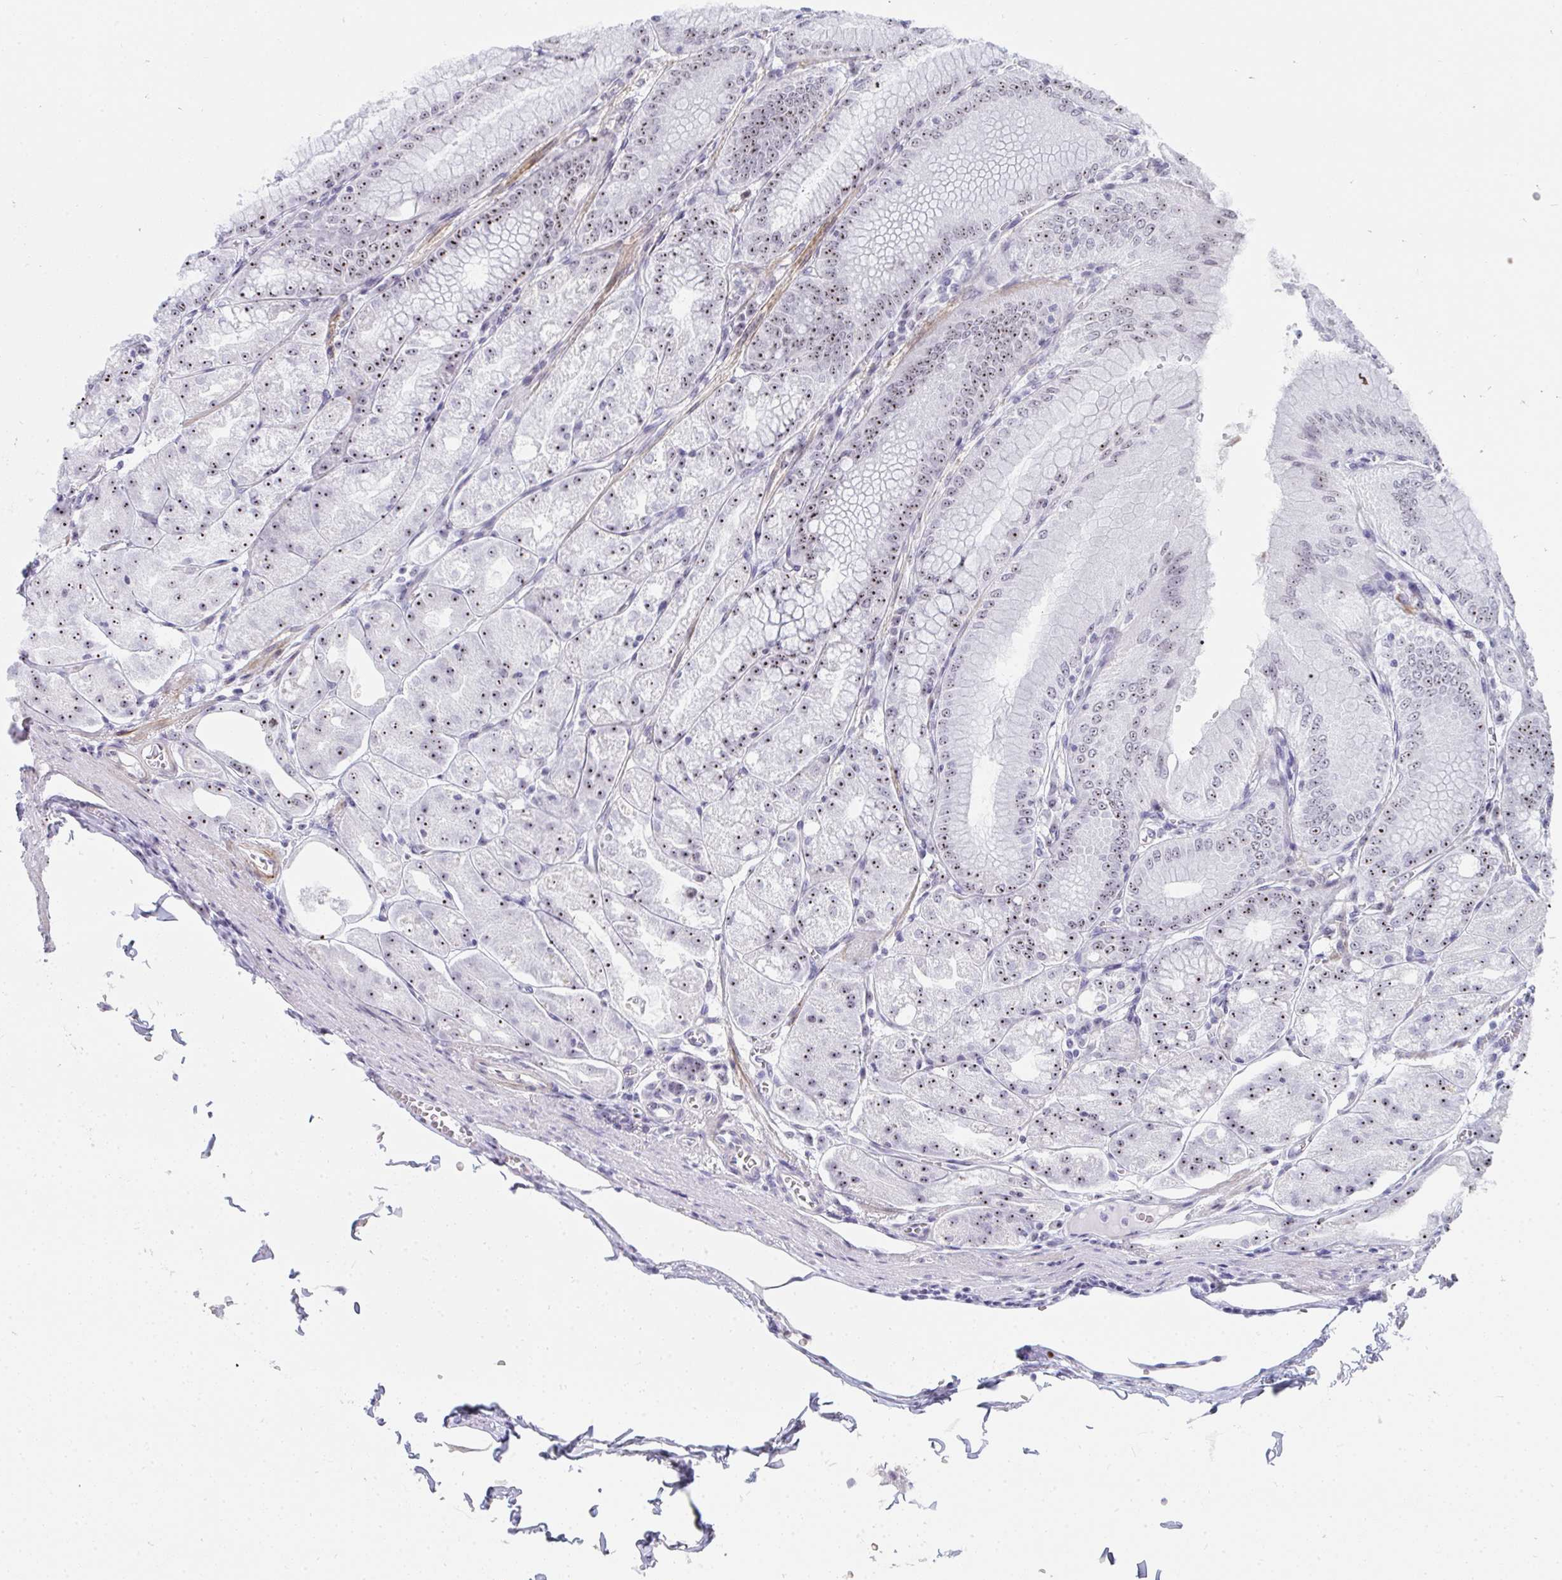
{"staining": {"intensity": "moderate", "quantity": ">75%", "location": "nuclear"}, "tissue": "stomach", "cell_type": "Glandular cells", "image_type": "normal", "snomed": [{"axis": "morphology", "description": "Normal tissue, NOS"}, {"axis": "topography", "description": "Stomach, lower"}], "caption": "Unremarkable stomach reveals moderate nuclear staining in approximately >75% of glandular cells, visualized by immunohistochemistry. (Brightfield microscopy of DAB IHC at high magnification).", "gene": "NOP10", "patient": {"sex": "male", "age": 71}}